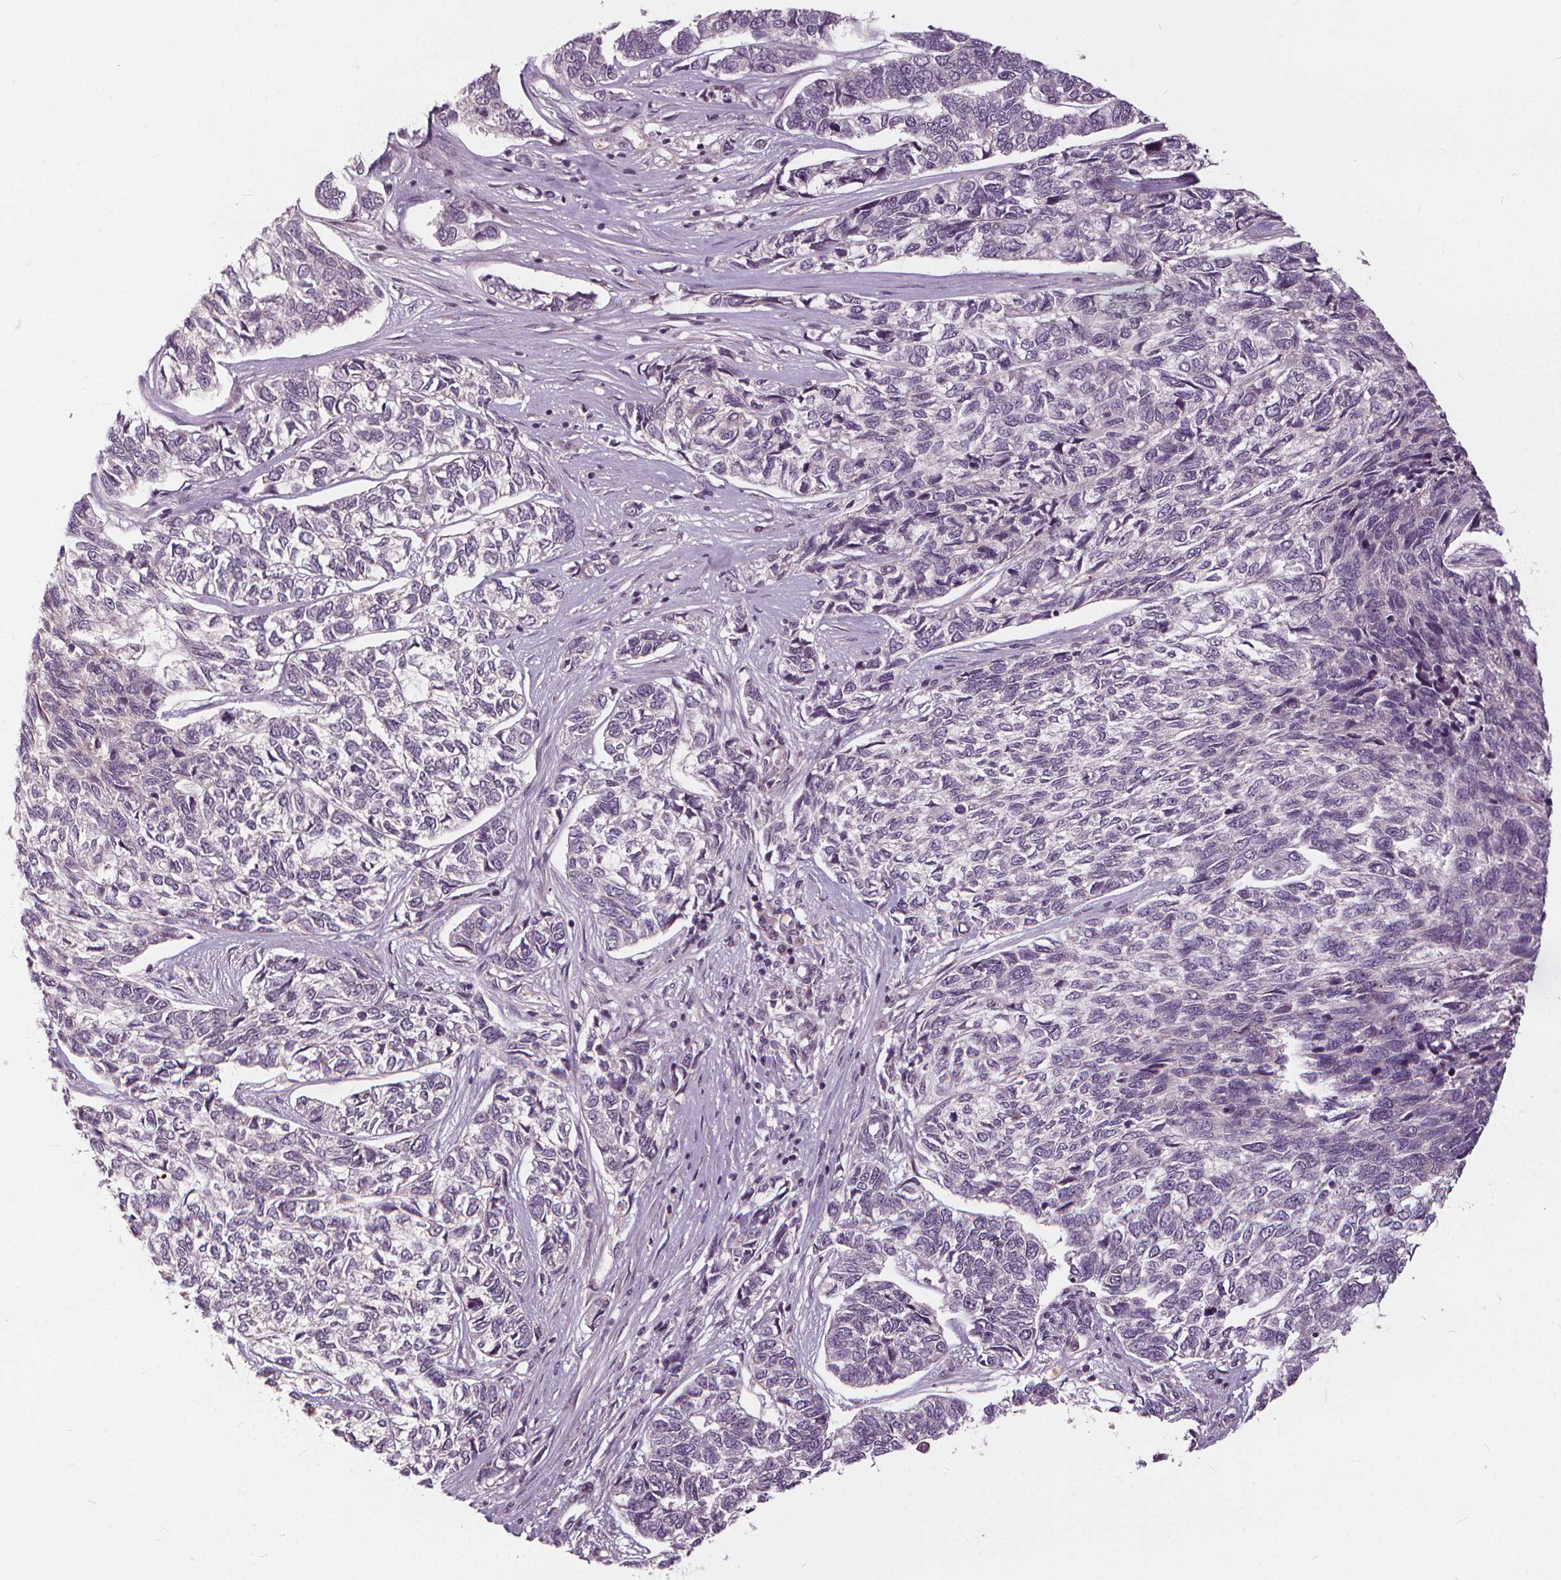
{"staining": {"intensity": "negative", "quantity": "none", "location": "none"}, "tissue": "skin cancer", "cell_type": "Tumor cells", "image_type": "cancer", "snomed": [{"axis": "morphology", "description": "Basal cell carcinoma"}, {"axis": "topography", "description": "Skin"}], "caption": "The immunohistochemistry photomicrograph has no significant positivity in tumor cells of skin basal cell carcinoma tissue.", "gene": "IPO13", "patient": {"sex": "female", "age": 65}}